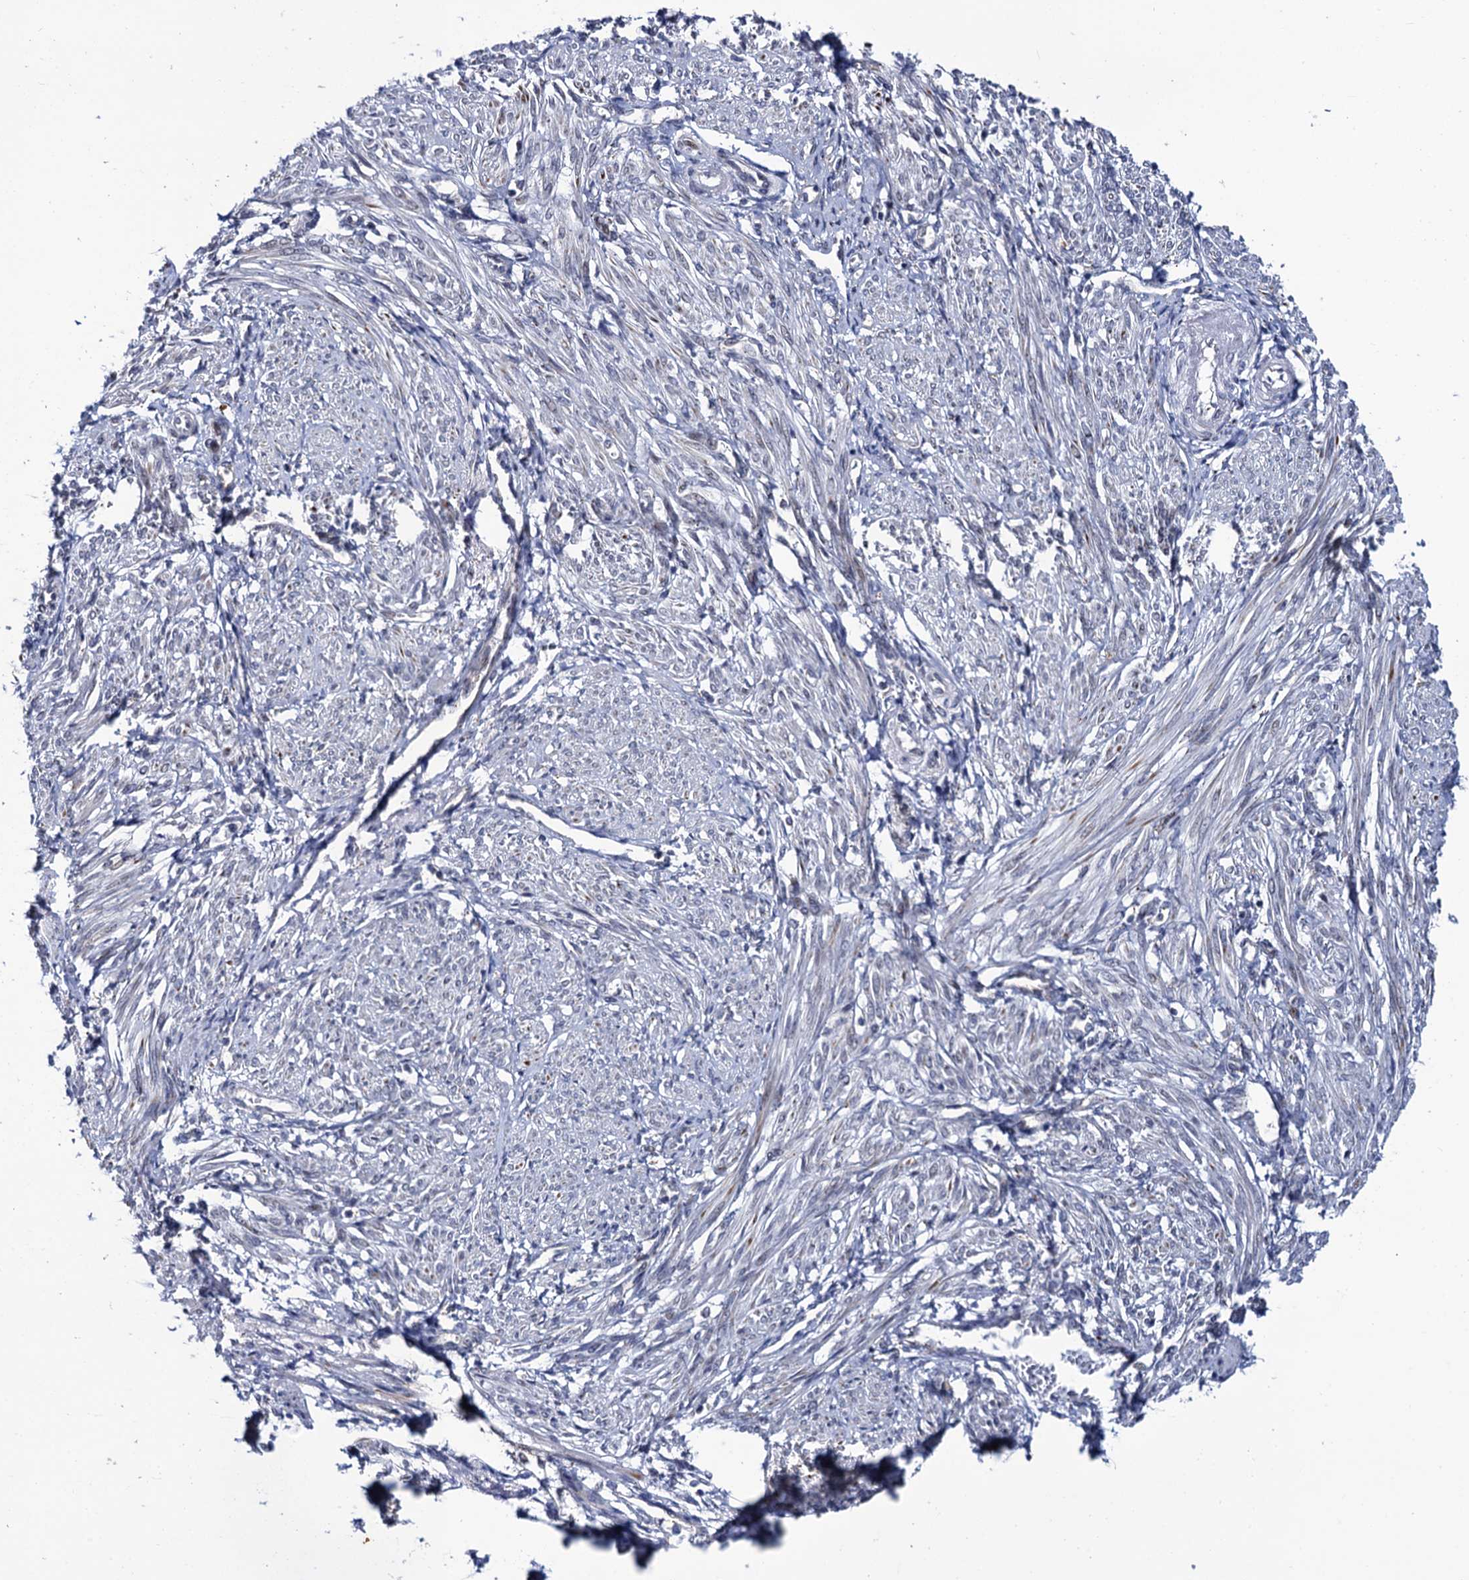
{"staining": {"intensity": "negative", "quantity": "none", "location": "none"}, "tissue": "smooth muscle", "cell_type": "Smooth muscle cells", "image_type": "normal", "snomed": [{"axis": "morphology", "description": "Normal tissue, NOS"}, {"axis": "topography", "description": "Smooth muscle"}], "caption": "Immunohistochemistry (IHC) of unremarkable human smooth muscle exhibits no staining in smooth muscle cells. (Brightfield microscopy of DAB (3,3'-diaminobenzidine) IHC at high magnification).", "gene": "THAP2", "patient": {"sex": "female", "age": 39}}